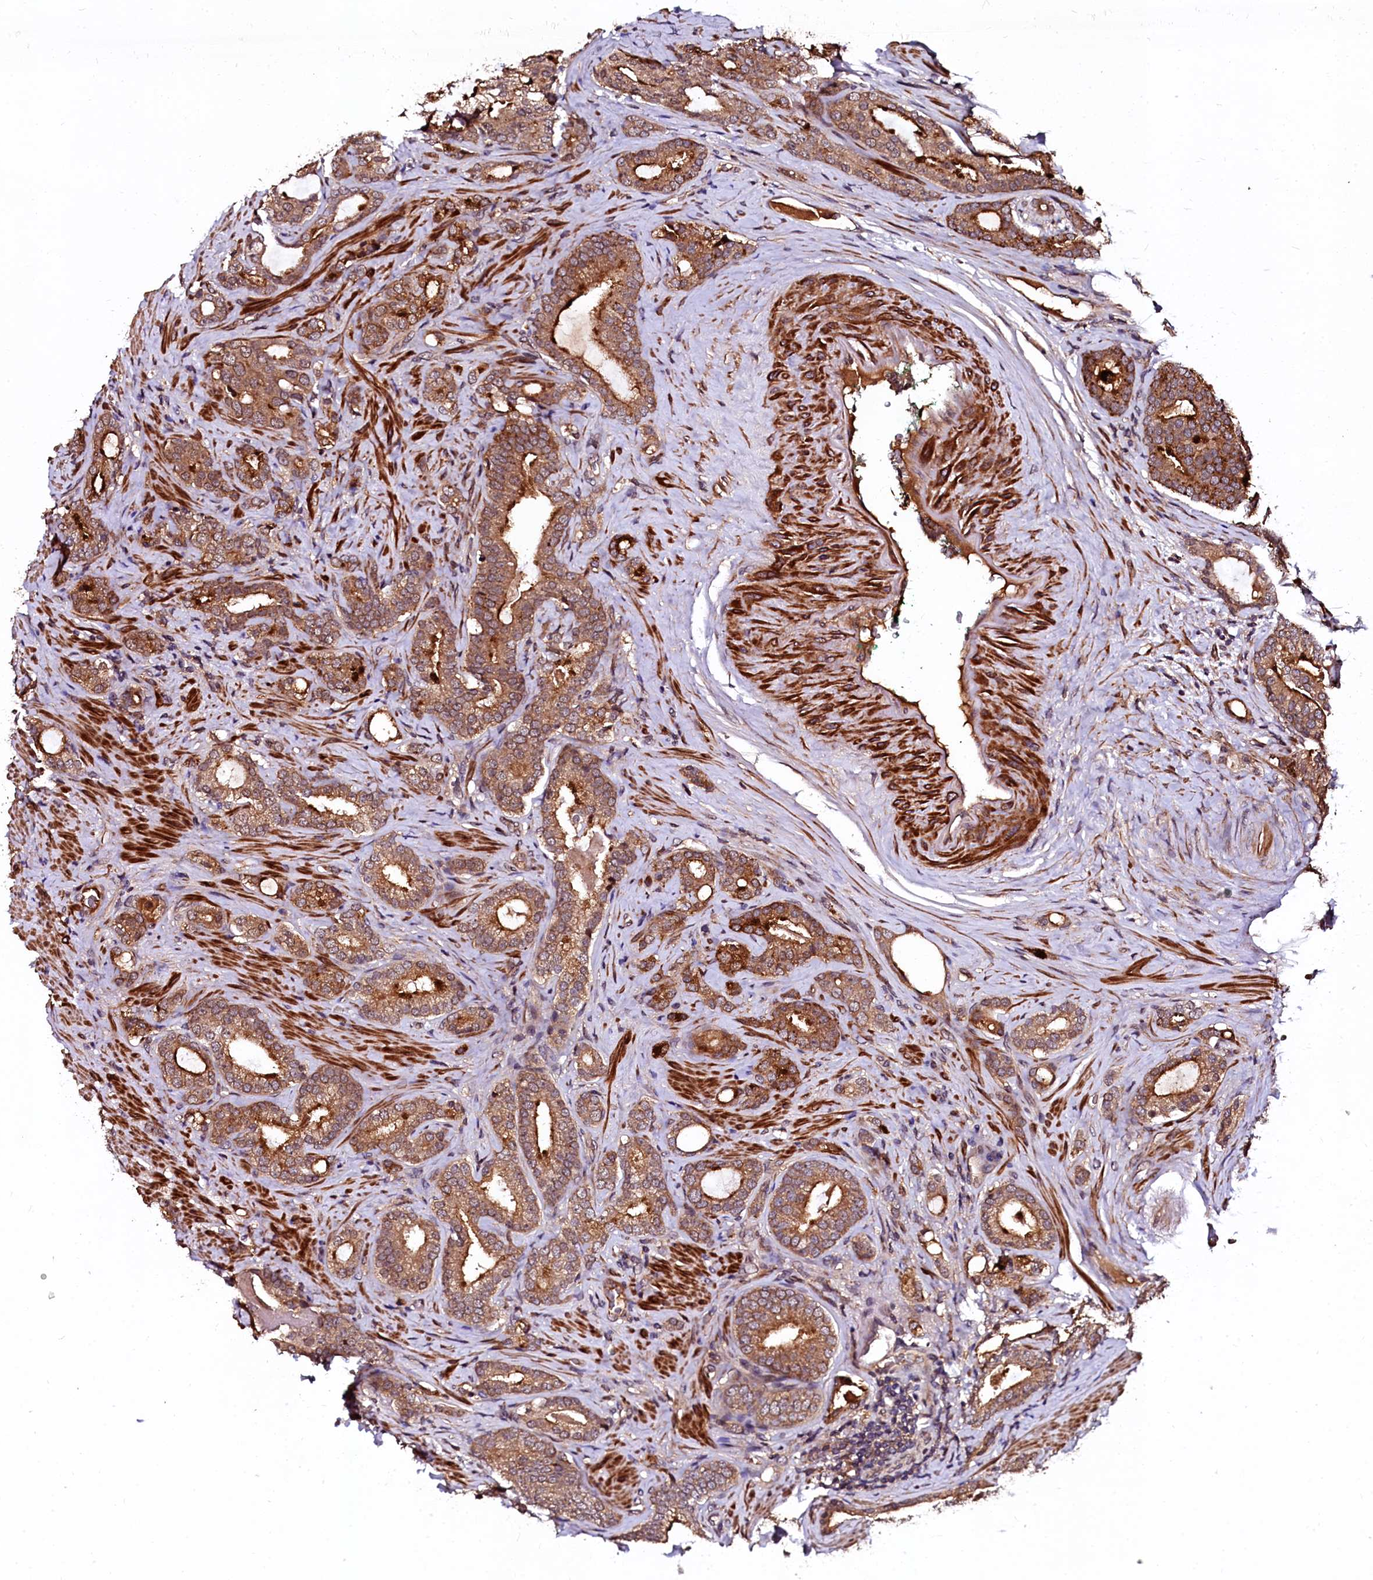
{"staining": {"intensity": "strong", "quantity": ">75%", "location": "cytoplasmic/membranous"}, "tissue": "prostate cancer", "cell_type": "Tumor cells", "image_type": "cancer", "snomed": [{"axis": "morphology", "description": "Adenocarcinoma, High grade"}, {"axis": "topography", "description": "Prostate"}], "caption": "This is a histology image of immunohistochemistry (IHC) staining of prostate cancer (high-grade adenocarcinoma), which shows strong staining in the cytoplasmic/membranous of tumor cells.", "gene": "N4BP1", "patient": {"sex": "male", "age": 63}}